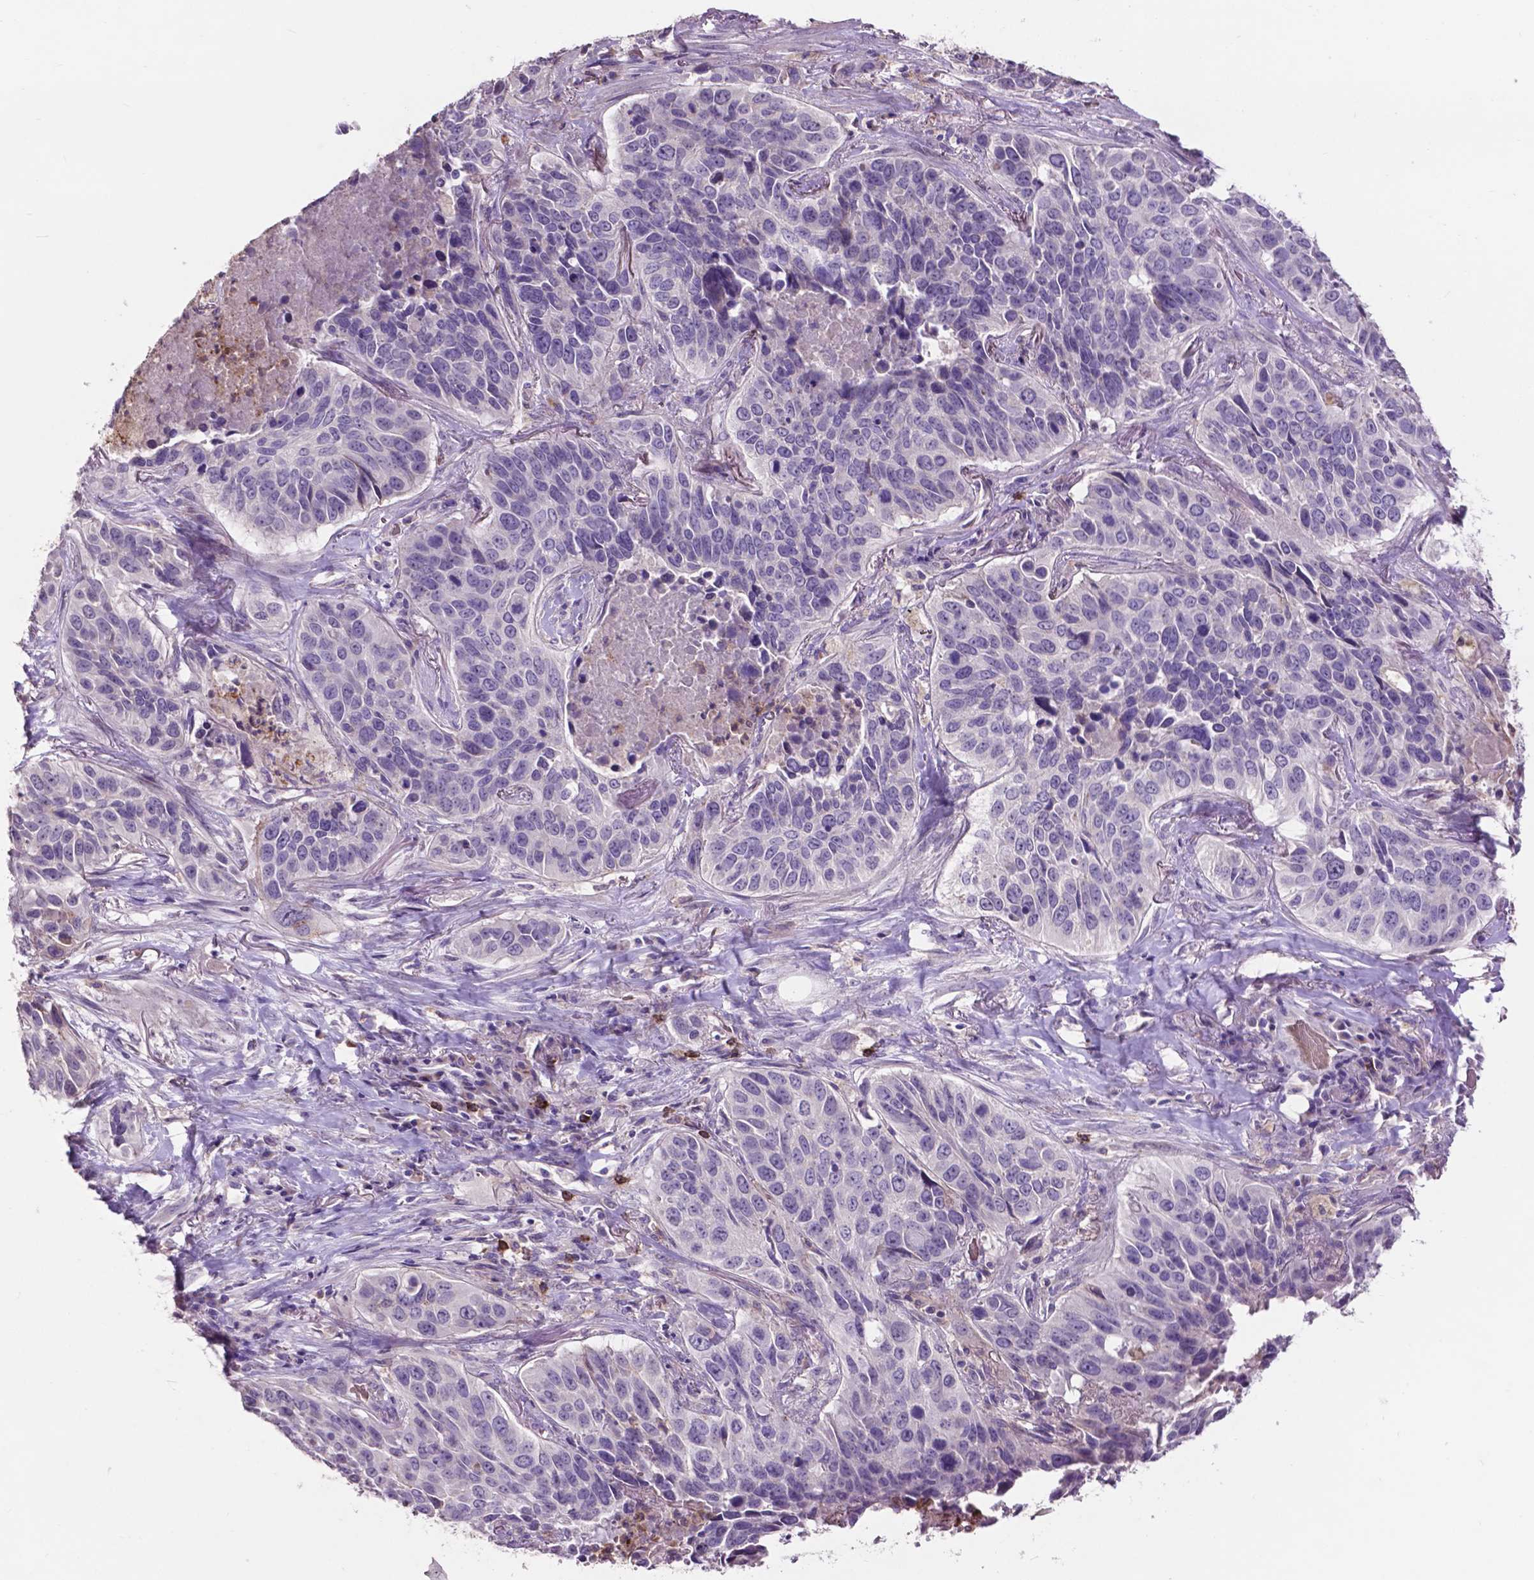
{"staining": {"intensity": "negative", "quantity": "none", "location": "none"}, "tissue": "lung cancer", "cell_type": "Tumor cells", "image_type": "cancer", "snomed": [{"axis": "morphology", "description": "Normal tissue, NOS"}, {"axis": "morphology", "description": "Squamous cell carcinoma, NOS"}, {"axis": "topography", "description": "Bronchus"}, {"axis": "topography", "description": "Lung"}], "caption": "Immunohistochemistry (IHC) histopathology image of human lung cancer (squamous cell carcinoma) stained for a protein (brown), which exhibits no staining in tumor cells. (Stains: DAB immunohistochemistry (IHC) with hematoxylin counter stain, Microscopy: brightfield microscopy at high magnification).", "gene": "PLSCR1", "patient": {"sex": "male", "age": 64}}